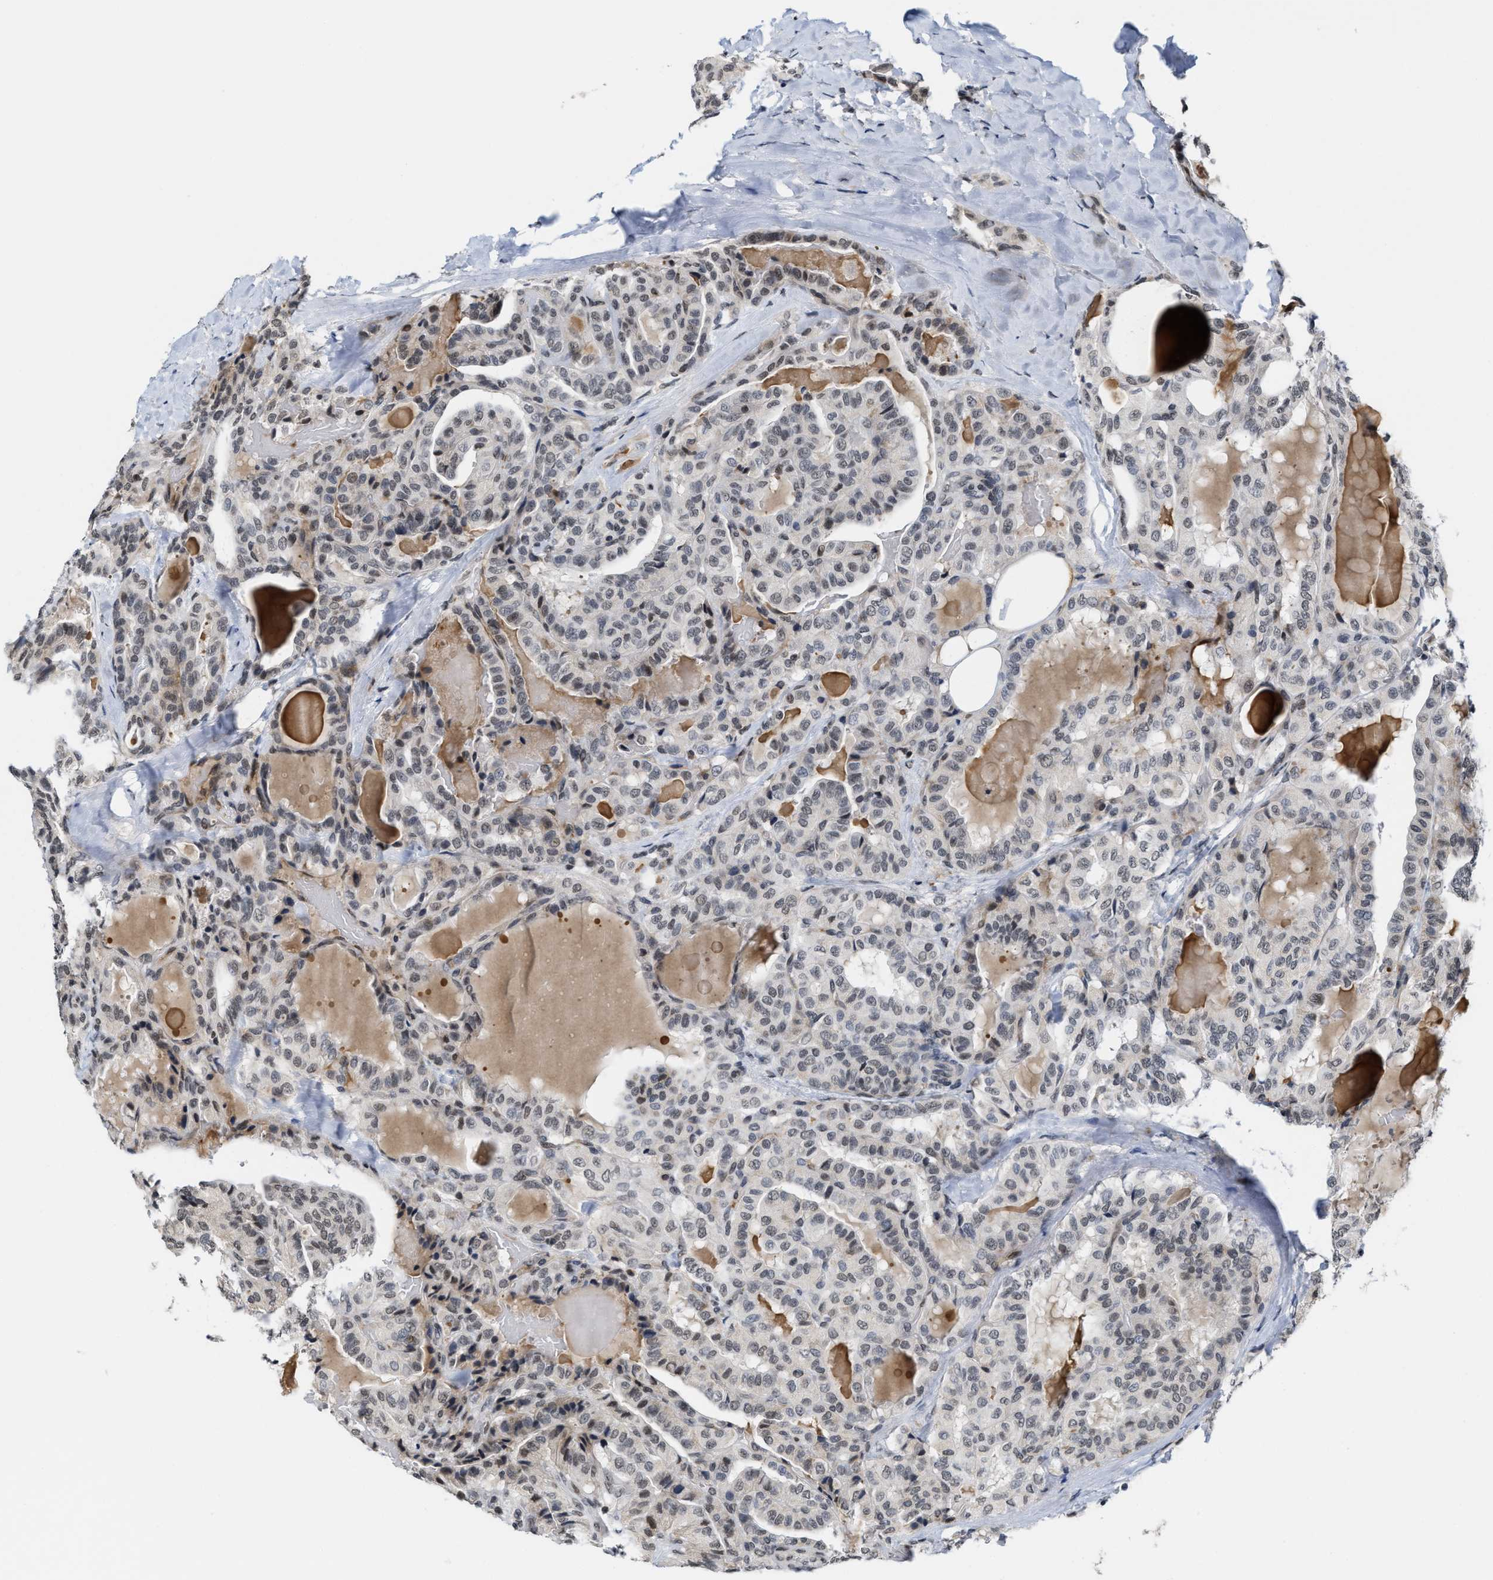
{"staining": {"intensity": "weak", "quantity": ">75%", "location": "nuclear"}, "tissue": "thyroid cancer", "cell_type": "Tumor cells", "image_type": "cancer", "snomed": [{"axis": "morphology", "description": "Papillary adenocarcinoma, NOS"}, {"axis": "topography", "description": "Thyroid gland"}], "caption": "Immunohistochemistry image of neoplastic tissue: human thyroid papillary adenocarcinoma stained using immunohistochemistry (IHC) demonstrates low levels of weak protein expression localized specifically in the nuclear of tumor cells, appearing as a nuclear brown color.", "gene": "ANKRD6", "patient": {"sex": "male", "age": 77}}